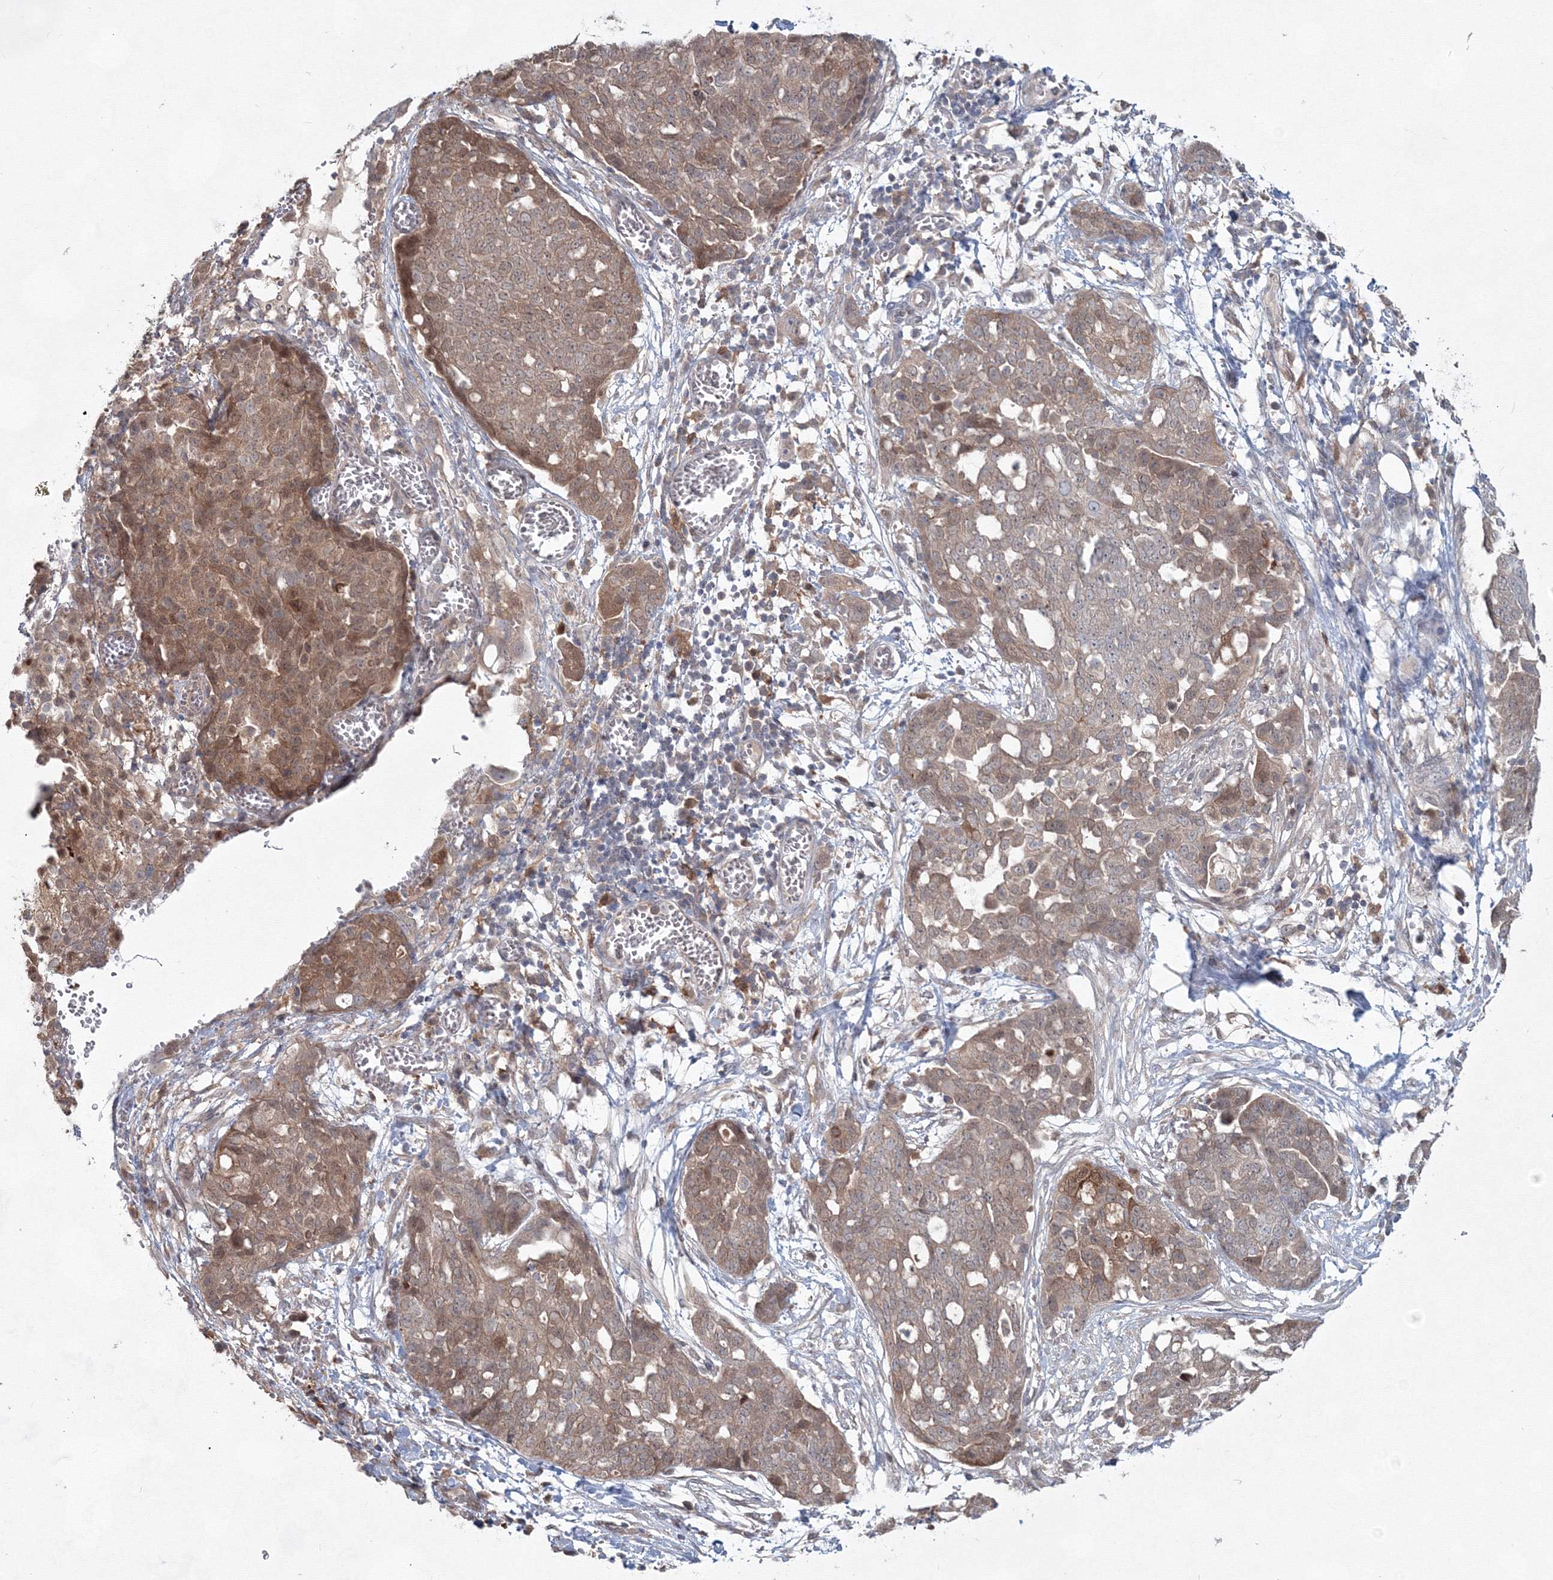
{"staining": {"intensity": "moderate", "quantity": ">75%", "location": "cytoplasmic/membranous"}, "tissue": "ovarian cancer", "cell_type": "Tumor cells", "image_type": "cancer", "snomed": [{"axis": "morphology", "description": "Cystadenocarcinoma, serous, NOS"}, {"axis": "topography", "description": "Soft tissue"}, {"axis": "topography", "description": "Ovary"}], "caption": "Ovarian serous cystadenocarcinoma stained for a protein exhibits moderate cytoplasmic/membranous positivity in tumor cells.", "gene": "MKRN2", "patient": {"sex": "female", "age": 57}}